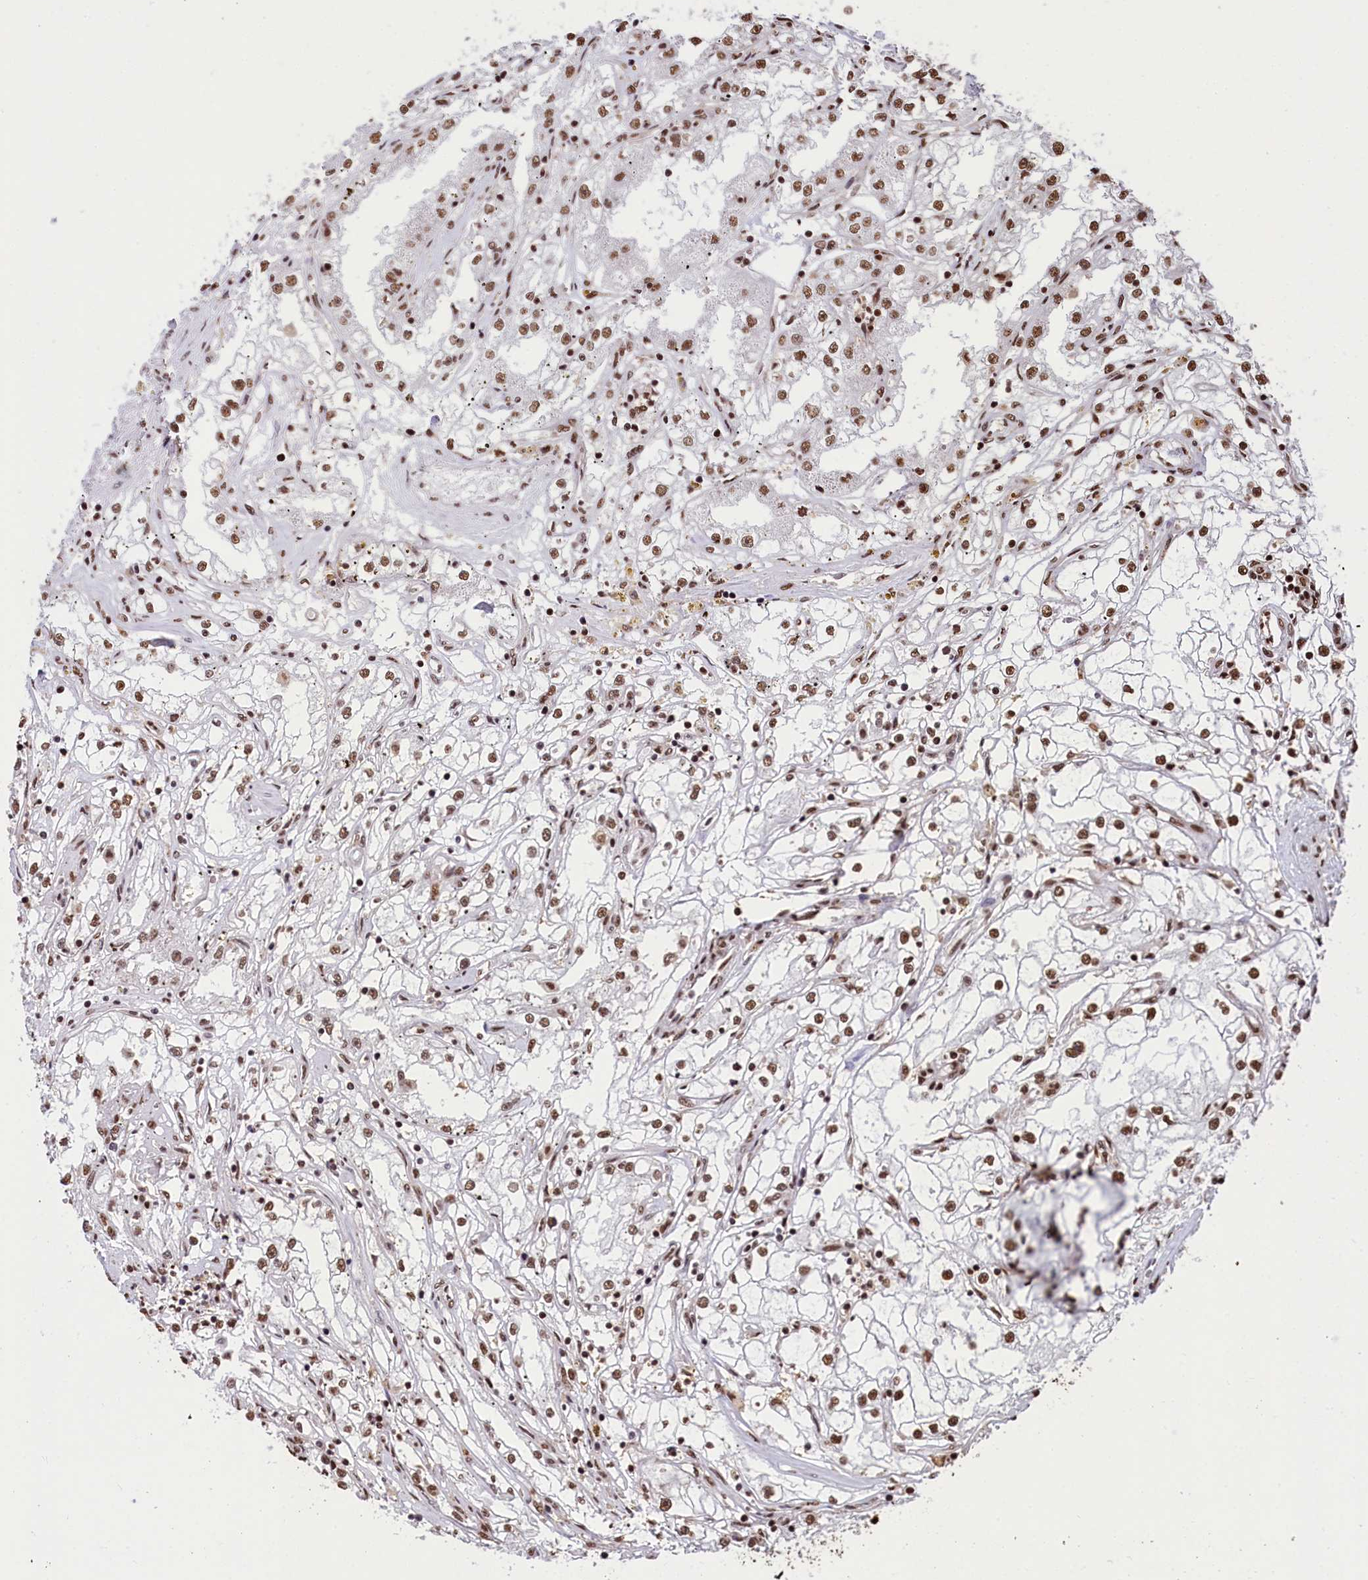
{"staining": {"intensity": "moderate", "quantity": ">75%", "location": "nuclear"}, "tissue": "renal cancer", "cell_type": "Tumor cells", "image_type": "cancer", "snomed": [{"axis": "morphology", "description": "Adenocarcinoma, NOS"}, {"axis": "topography", "description": "Kidney"}], "caption": "Immunohistochemistry image of human adenocarcinoma (renal) stained for a protein (brown), which shows medium levels of moderate nuclear expression in approximately >75% of tumor cells.", "gene": "SNRPD2", "patient": {"sex": "male", "age": 56}}